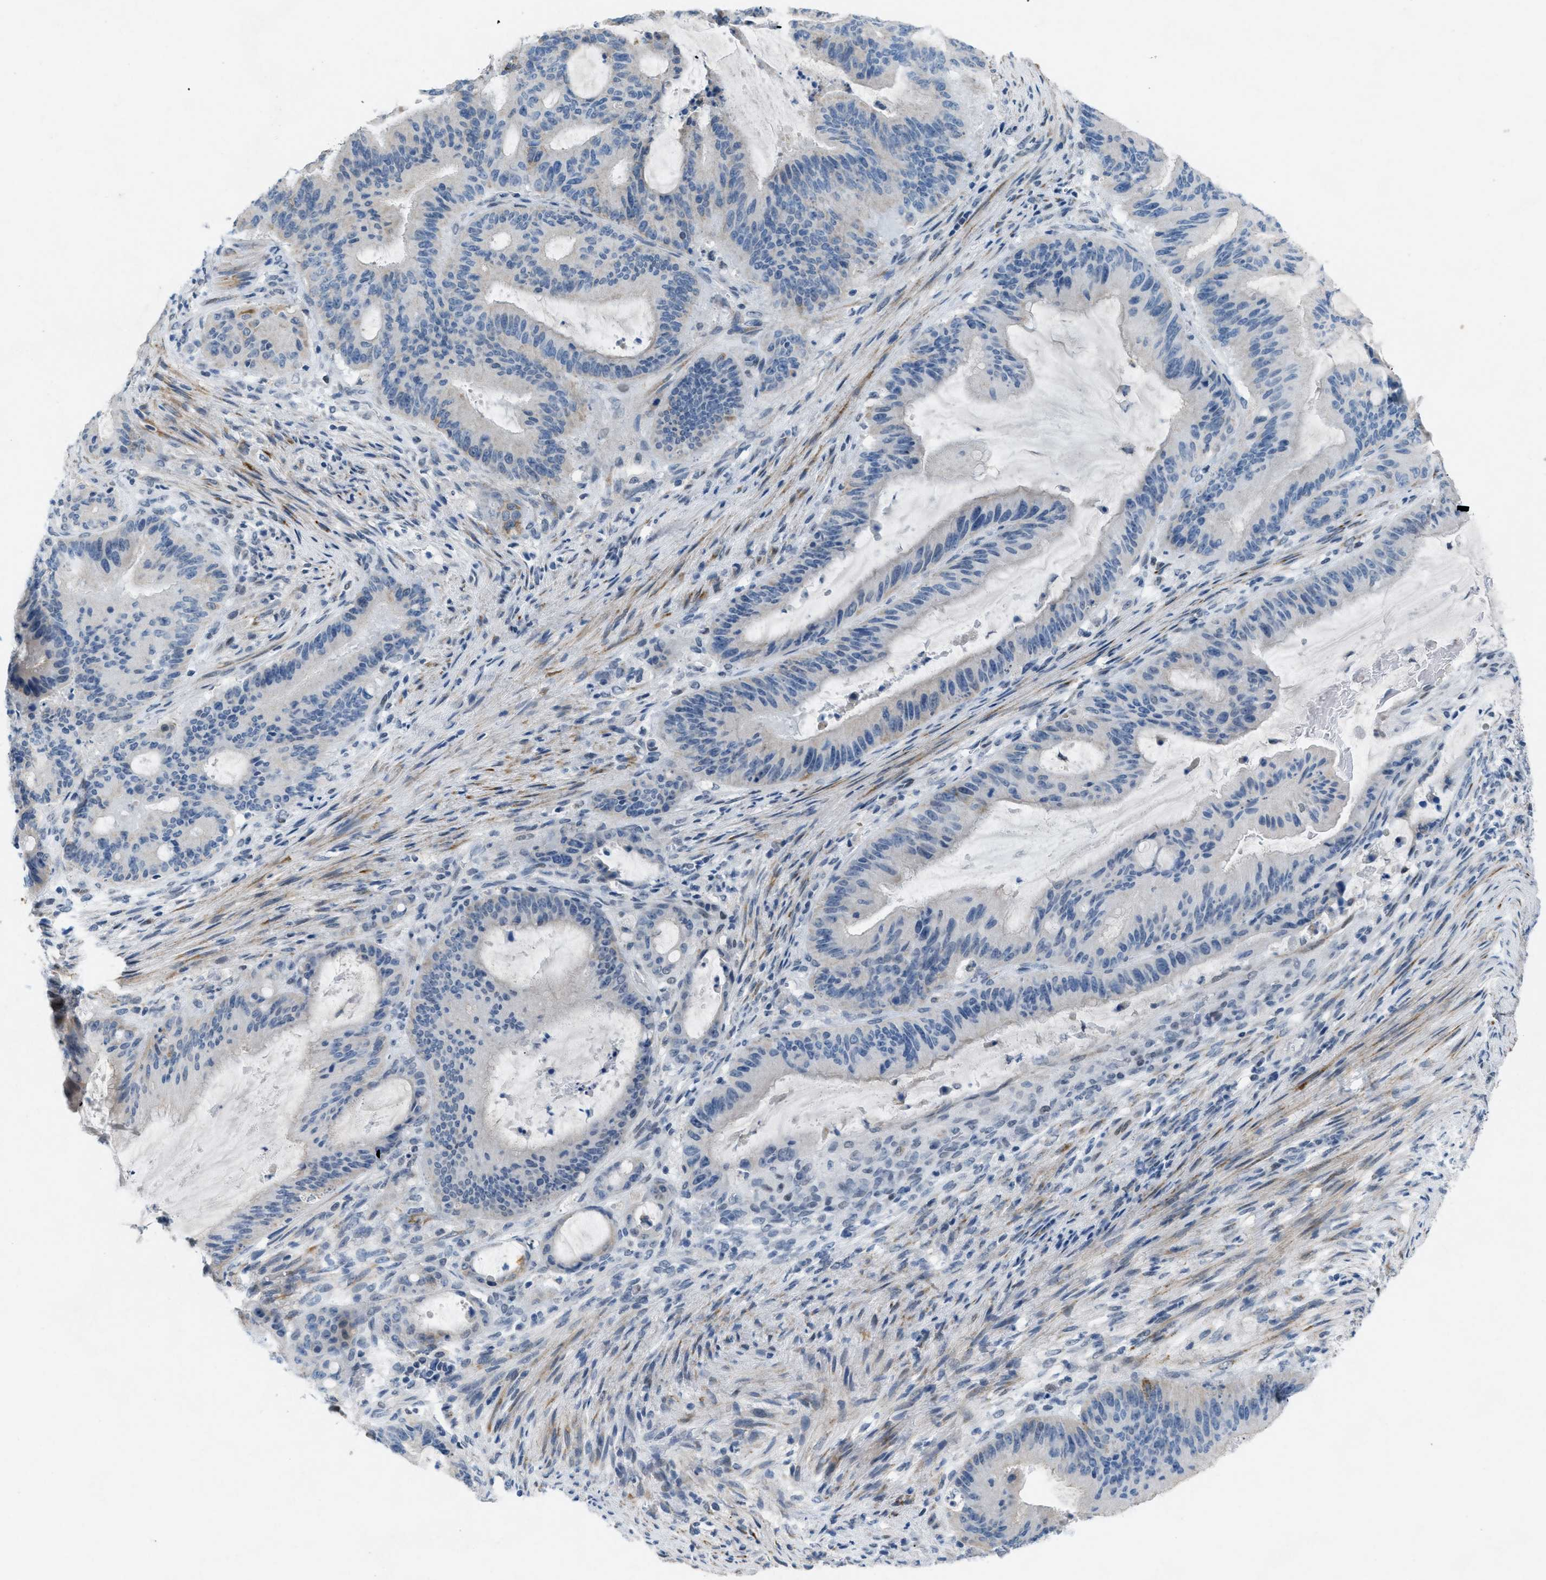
{"staining": {"intensity": "negative", "quantity": "none", "location": "none"}, "tissue": "liver cancer", "cell_type": "Tumor cells", "image_type": "cancer", "snomed": [{"axis": "morphology", "description": "Normal tissue, NOS"}, {"axis": "morphology", "description": "Cholangiocarcinoma"}, {"axis": "topography", "description": "Liver"}, {"axis": "topography", "description": "Peripheral nerve tissue"}], "caption": "Tumor cells show no significant expression in cholangiocarcinoma (liver).", "gene": "TASOR", "patient": {"sex": "female", "age": 73}}